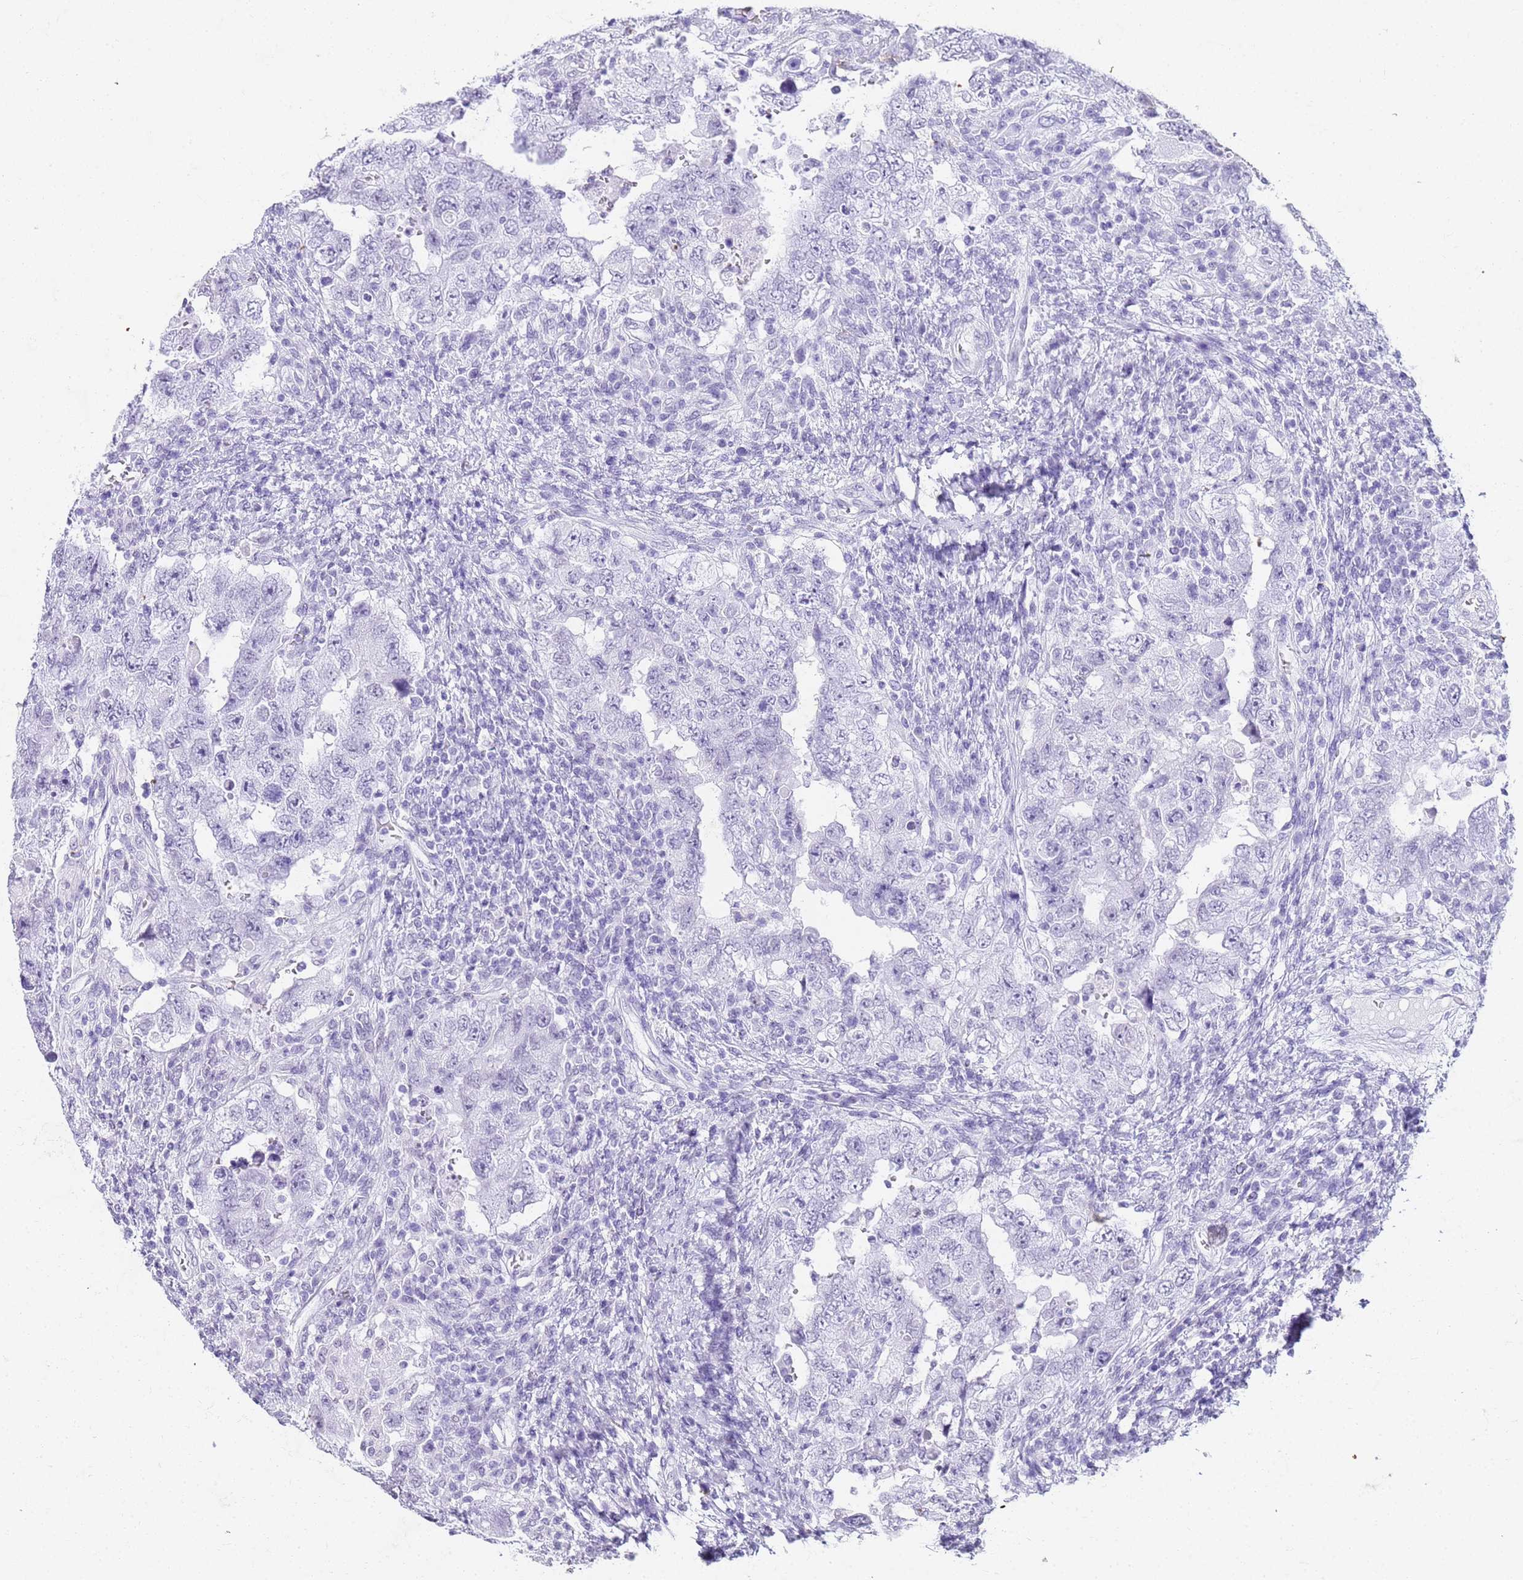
{"staining": {"intensity": "negative", "quantity": "none", "location": "none"}, "tissue": "testis cancer", "cell_type": "Tumor cells", "image_type": "cancer", "snomed": [{"axis": "morphology", "description": "Carcinoma, Embryonal, NOS"}, {"axis": "topography", "description": "Testis"}], "caption": "The image shows no staining of tumor cells in embryonal carcinoma (testis). (Immunohistochemistry (ihc), brightfield microscopy, high magnification).", "gene": "SLC7A9", "patient": {"sex": "male", "age": 26}}